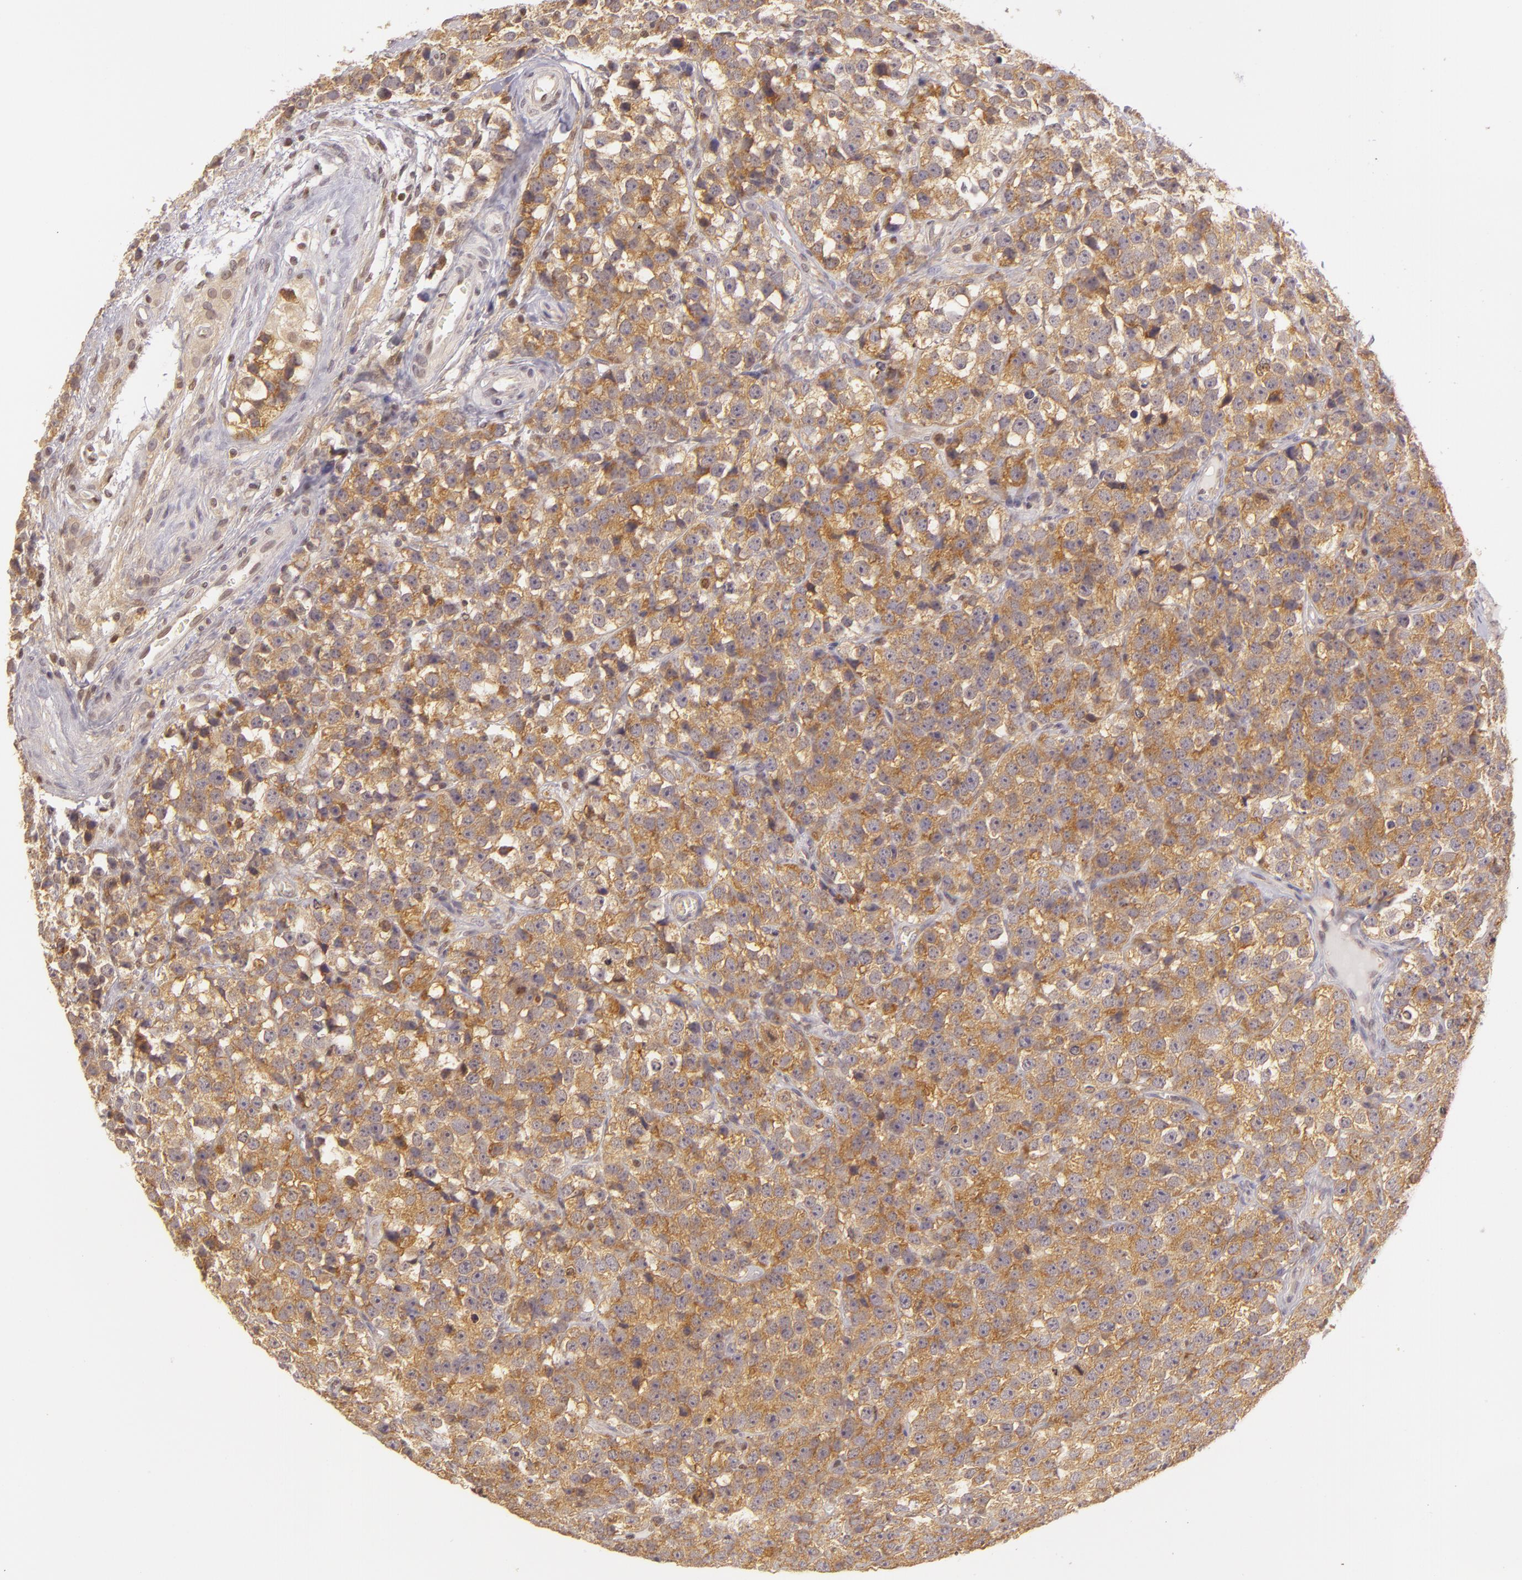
{"staining": {"intensity": "moderate", "quantity": "25%-75%", "location": "cytoplasmic/membranous"}, "tissue": "testis cancer", "cell_type": "Tumor cells", "image_type": "cancer", "snomed": [{"axis": "morphology", "description": "Seminoma, NOS"}, {"axis": "topography", "description": "Testis"}], "caption": "Immunohistochemical staining of human testis seminoma demonstrates medium levels of moderate cytoplasmic/membranous protein positivity in approximately 25%-75% of tumor cells.", "gene": "IMPDH1", "patient": {"sex": "male", "age": 25}}